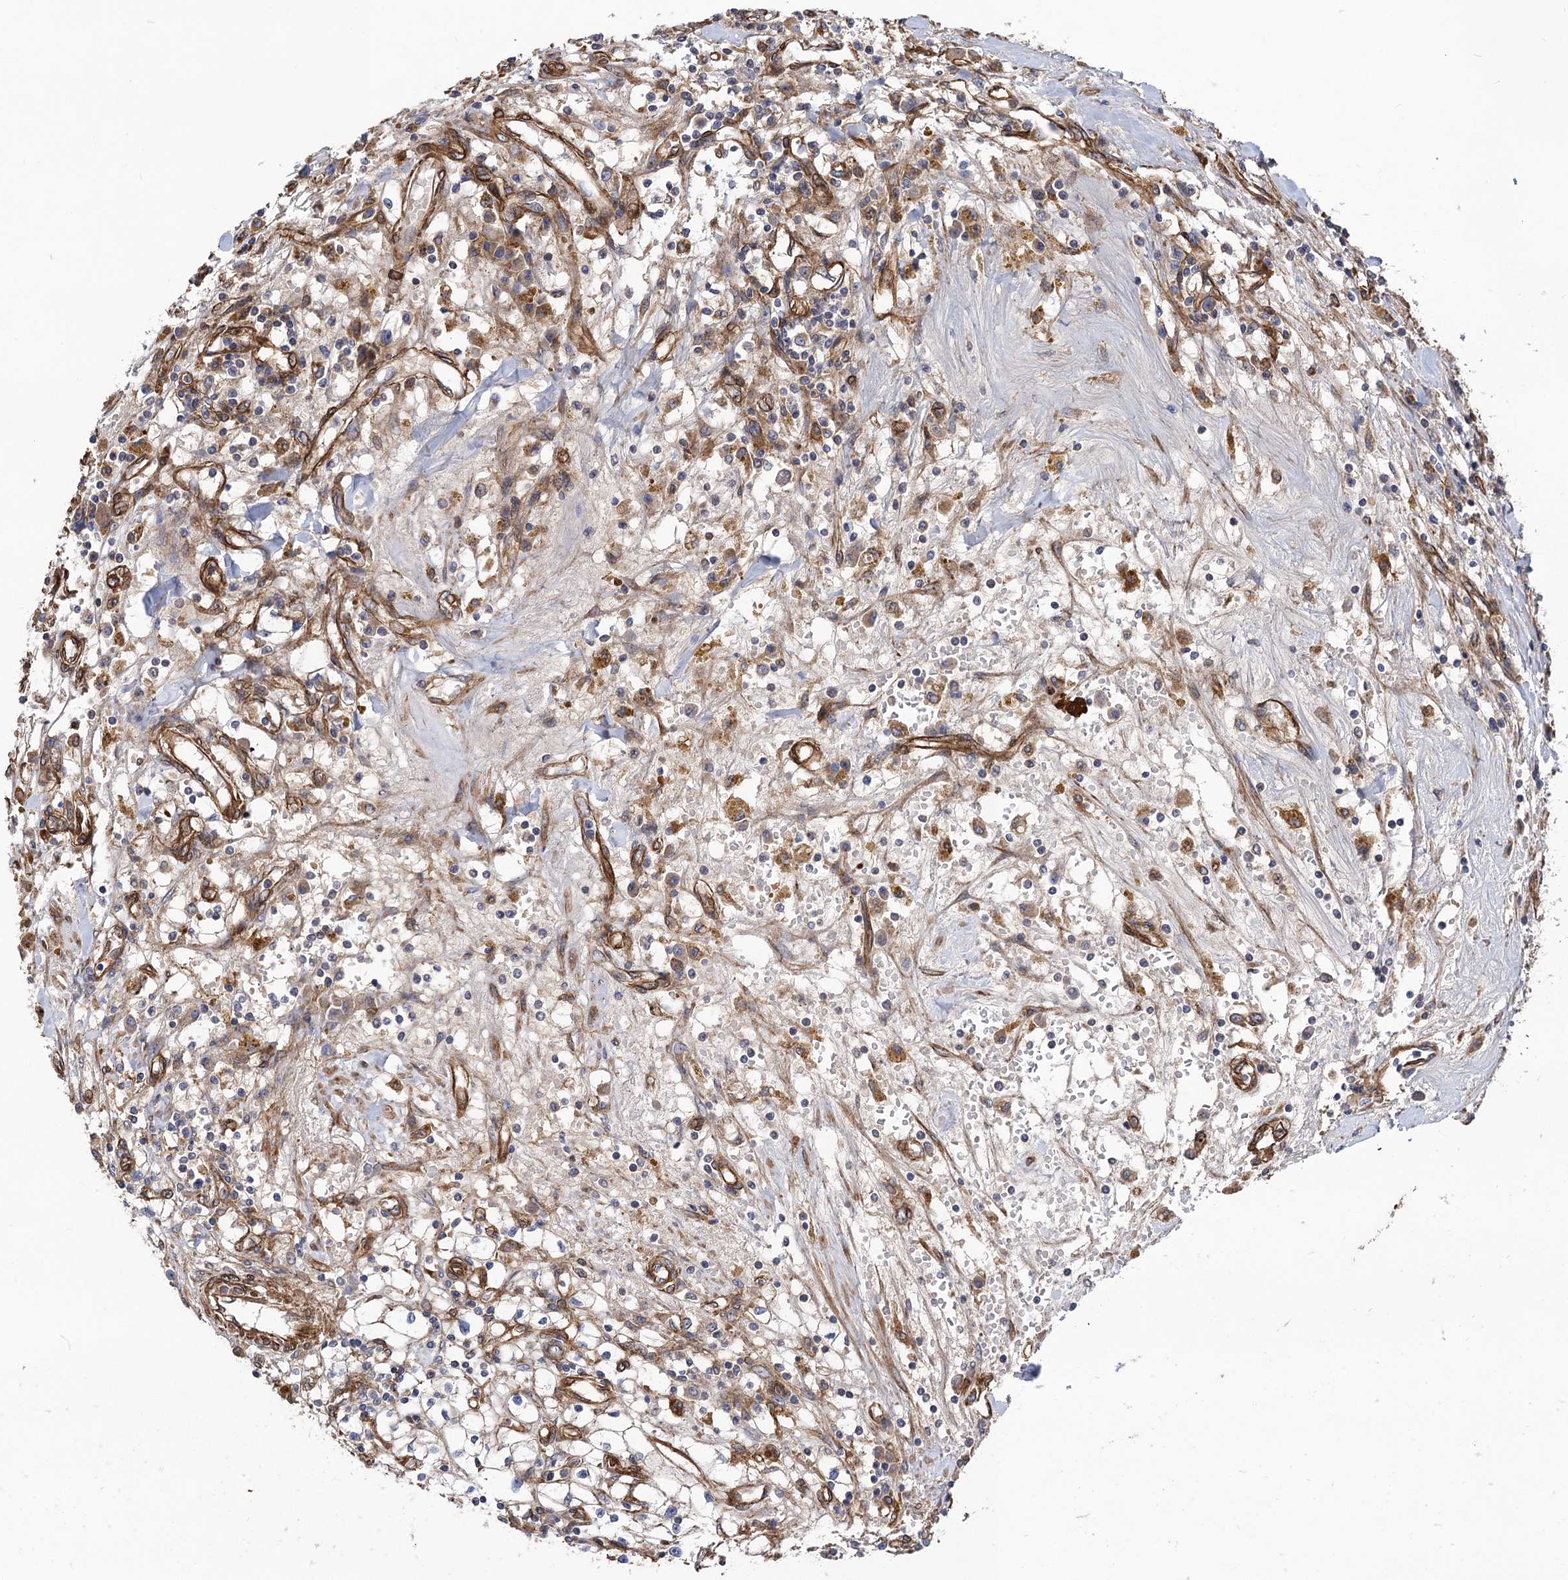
{"staining": {"intensity": "weak", "quantity": "25%-75%", "location": "cytoplasmic/membranous"}, "tissue": "renal cancer", "cell_type": "Tumor cells", "image_type": "cancer", "snomed": [{"axis": "morphology", "description": "Adenocarcinoma, NOS"}, {"axis": "topography", "description": "Kidney"}], "caption": "Weak cytoplasmic/membranous protein positivity is seen in approximately 25%-75% of tumor cells in renal adenocarcinoma.", "gene": "CIP2A", "patient": {"sex": "male", "age": 56}}